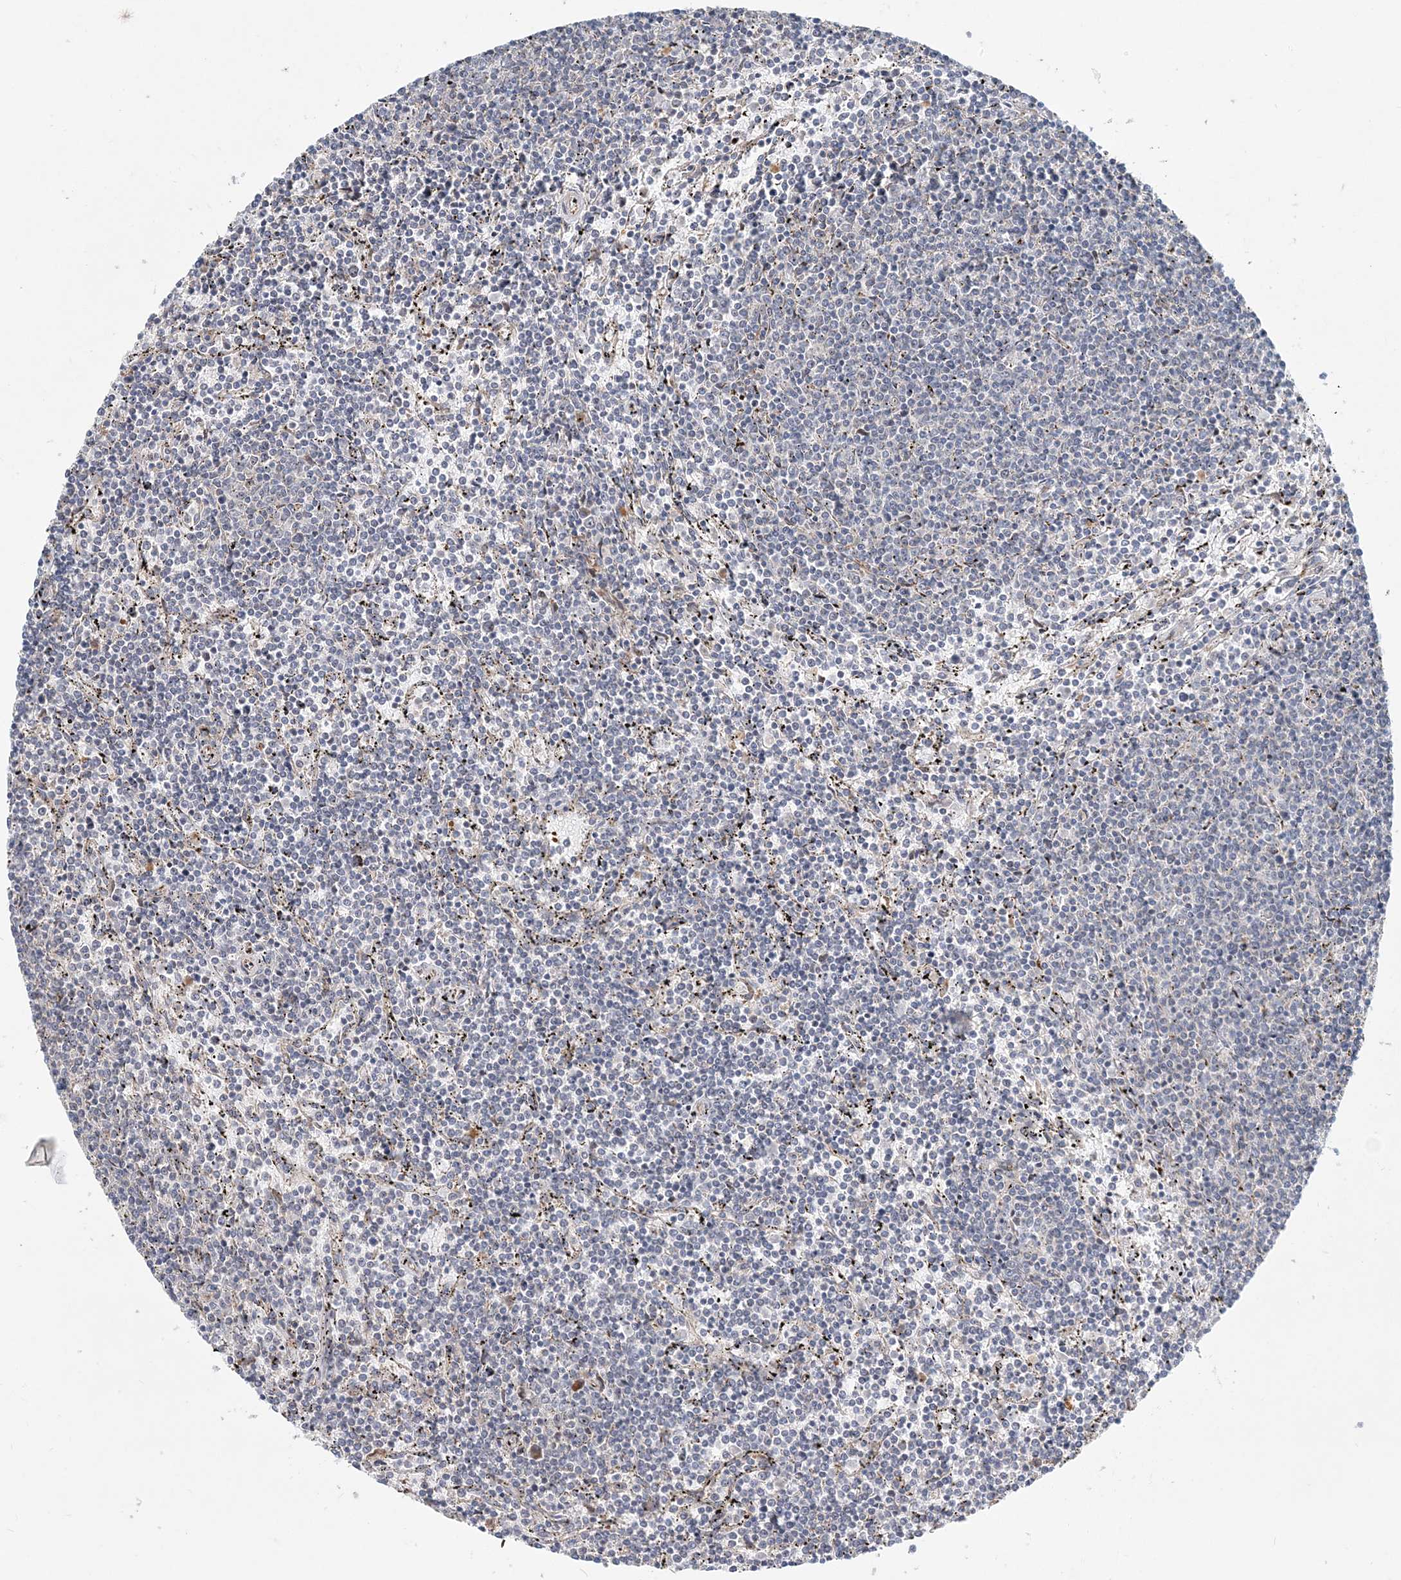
{"staining": {"intensity": "negative", "quantity": "none", "location": "none"}, "tissue": "lymphoma", "cell_type": "Tumor cells", "image_type": "cancer", "snomed": [{"axis": "morphology", "description": "Malignant lymphoma, non-Hodgkin's type, Low grade"}, {"axis": "topography", "description": "Spleen"}], "caption": "Tumor cells show no significant staining in malignant lymphoma, non-Hodgkin's type (low-grade). (Brightfield microscopy of DAB immunohistochemistry (IHC) at high magnification).", "gene": "CXXC5", "patient": {"sex": "female", "age": 50}}